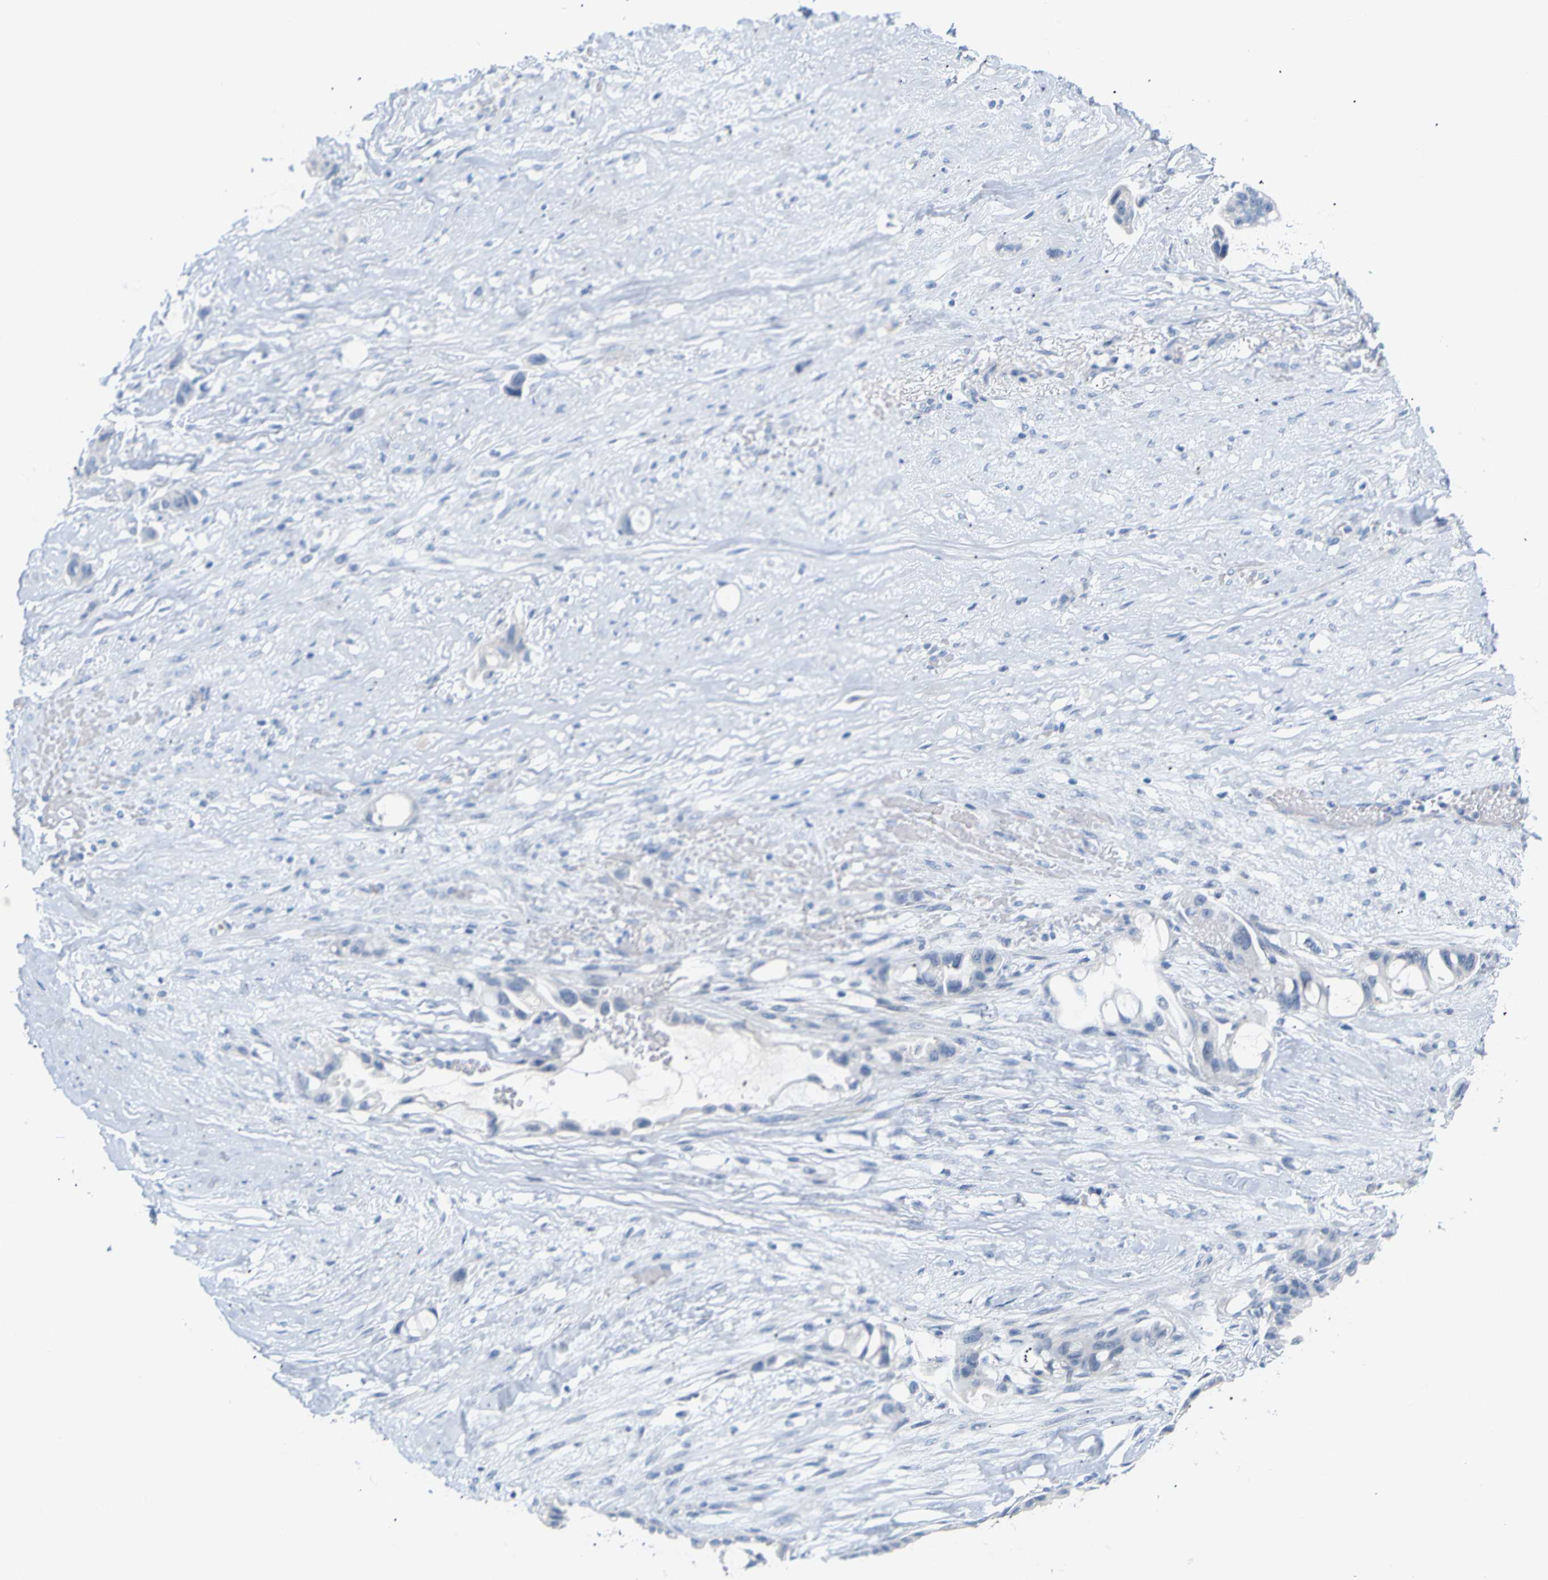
{"staining": {"intensity": "negative", "quantity": "none", "location": "none"}, "tissue": "liver cancer", "cell_type": "Tumor cells", "image_type": "cancer", "snomed": [{"axis": "morphology", "description": "Cholangiocarcinoma"}, {"axis": "topography", "description": "Liver"}], "caption": "Immunohistochemical staining of human liver cholangiocarcinoma reveals no significant positivity in tumor cells. The staining is performed using DAB brown chromogen with nuclei counter-stained in using hematoxylin.", "gene": "OPN1SW", "patient": {"sex": "female", "age": 65}}